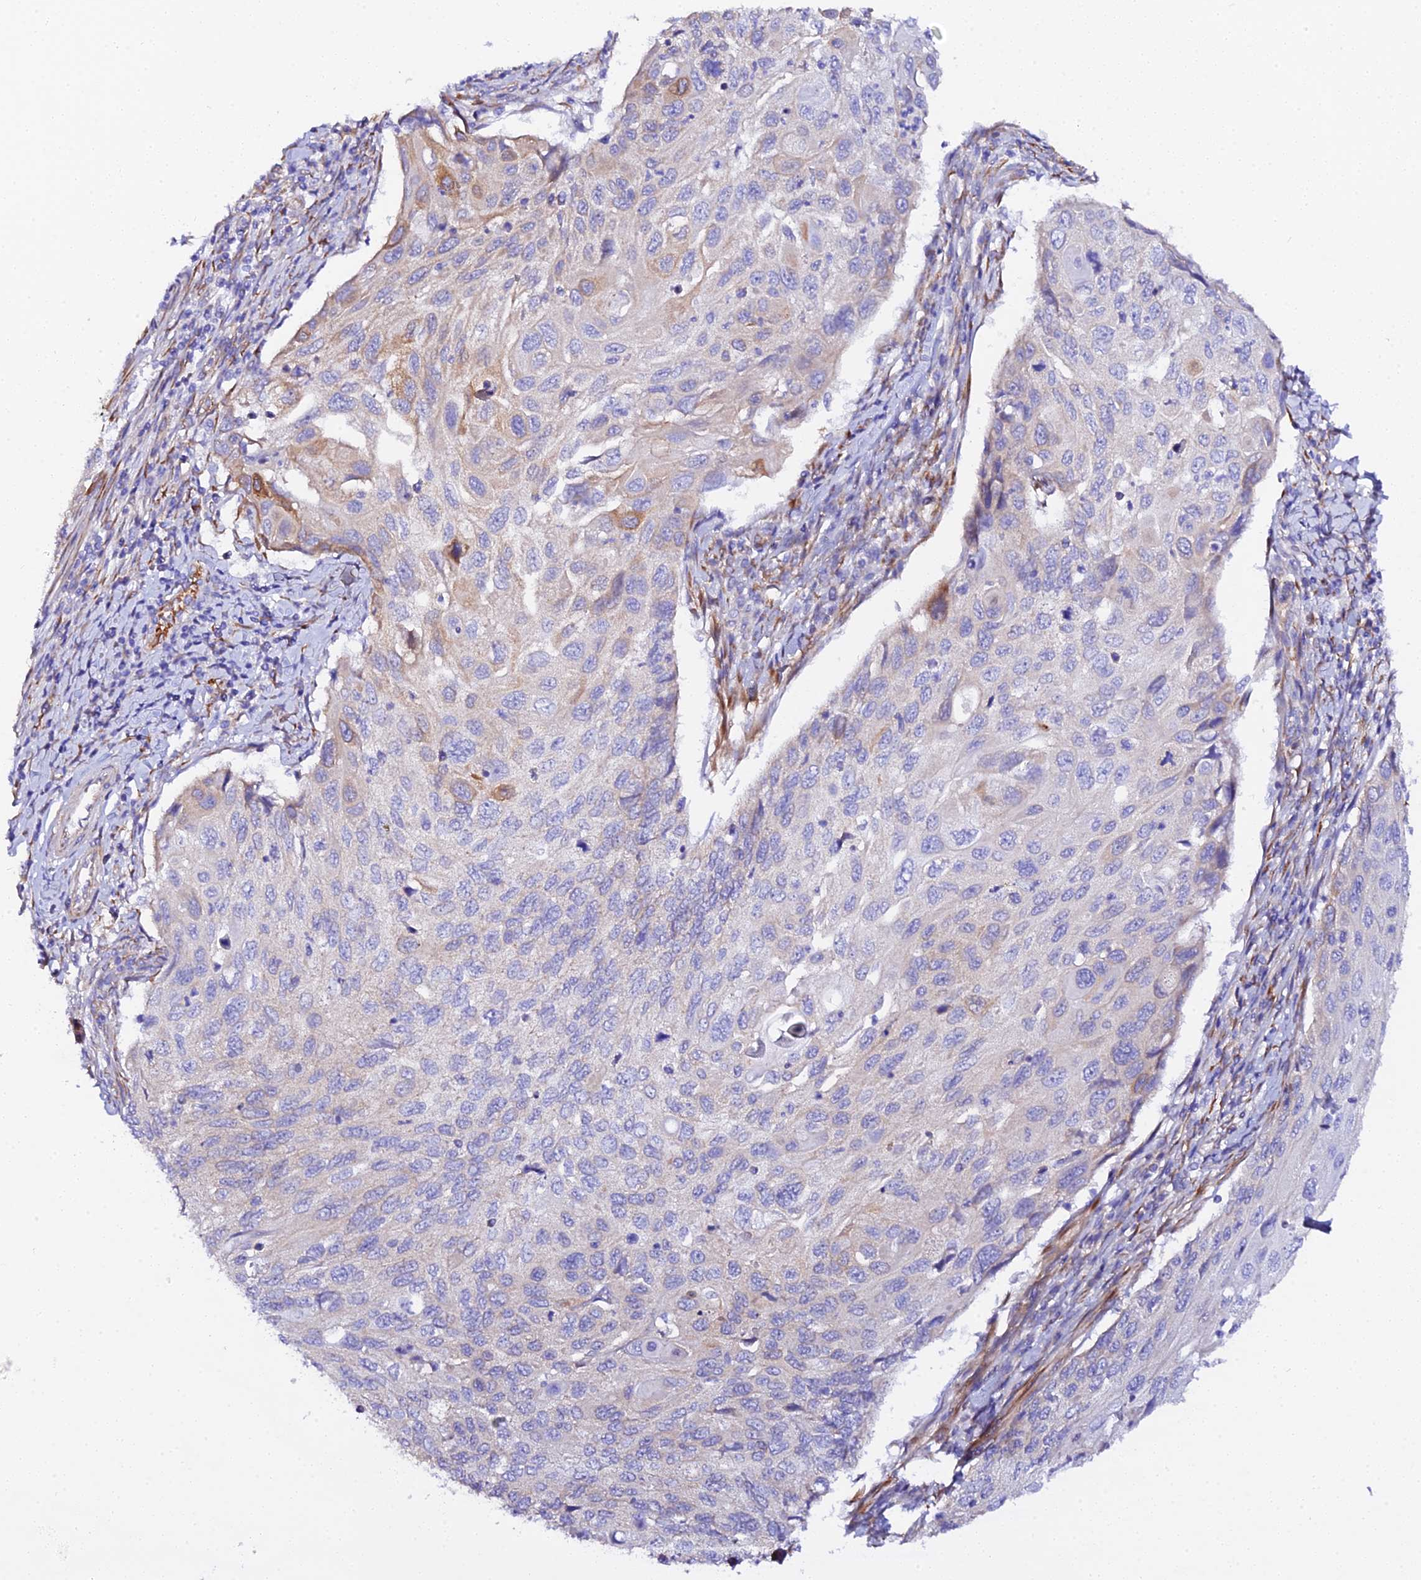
{"staining": {"intensity": "moderate", "quantity": "<25%", "location": "cytoplasmic/membranous"}, "tissue": "cervical cancer", "cell_type": "Tumor cells", "image_type": "cancer", "snomed": [{"axis": "morphology", "description": "Squamous cell carcinoma, NOS"}, {"axis": "topography", "description": "Cervix"}], "caption": "Protein staining reveals moderate cytoplasmic/membranous positivity in about <25% of tumor cells in cervical cancer (squamous cell carcinoma).", "gene": "CFAP45", "patient": {"sex": "female", "age": 70}}